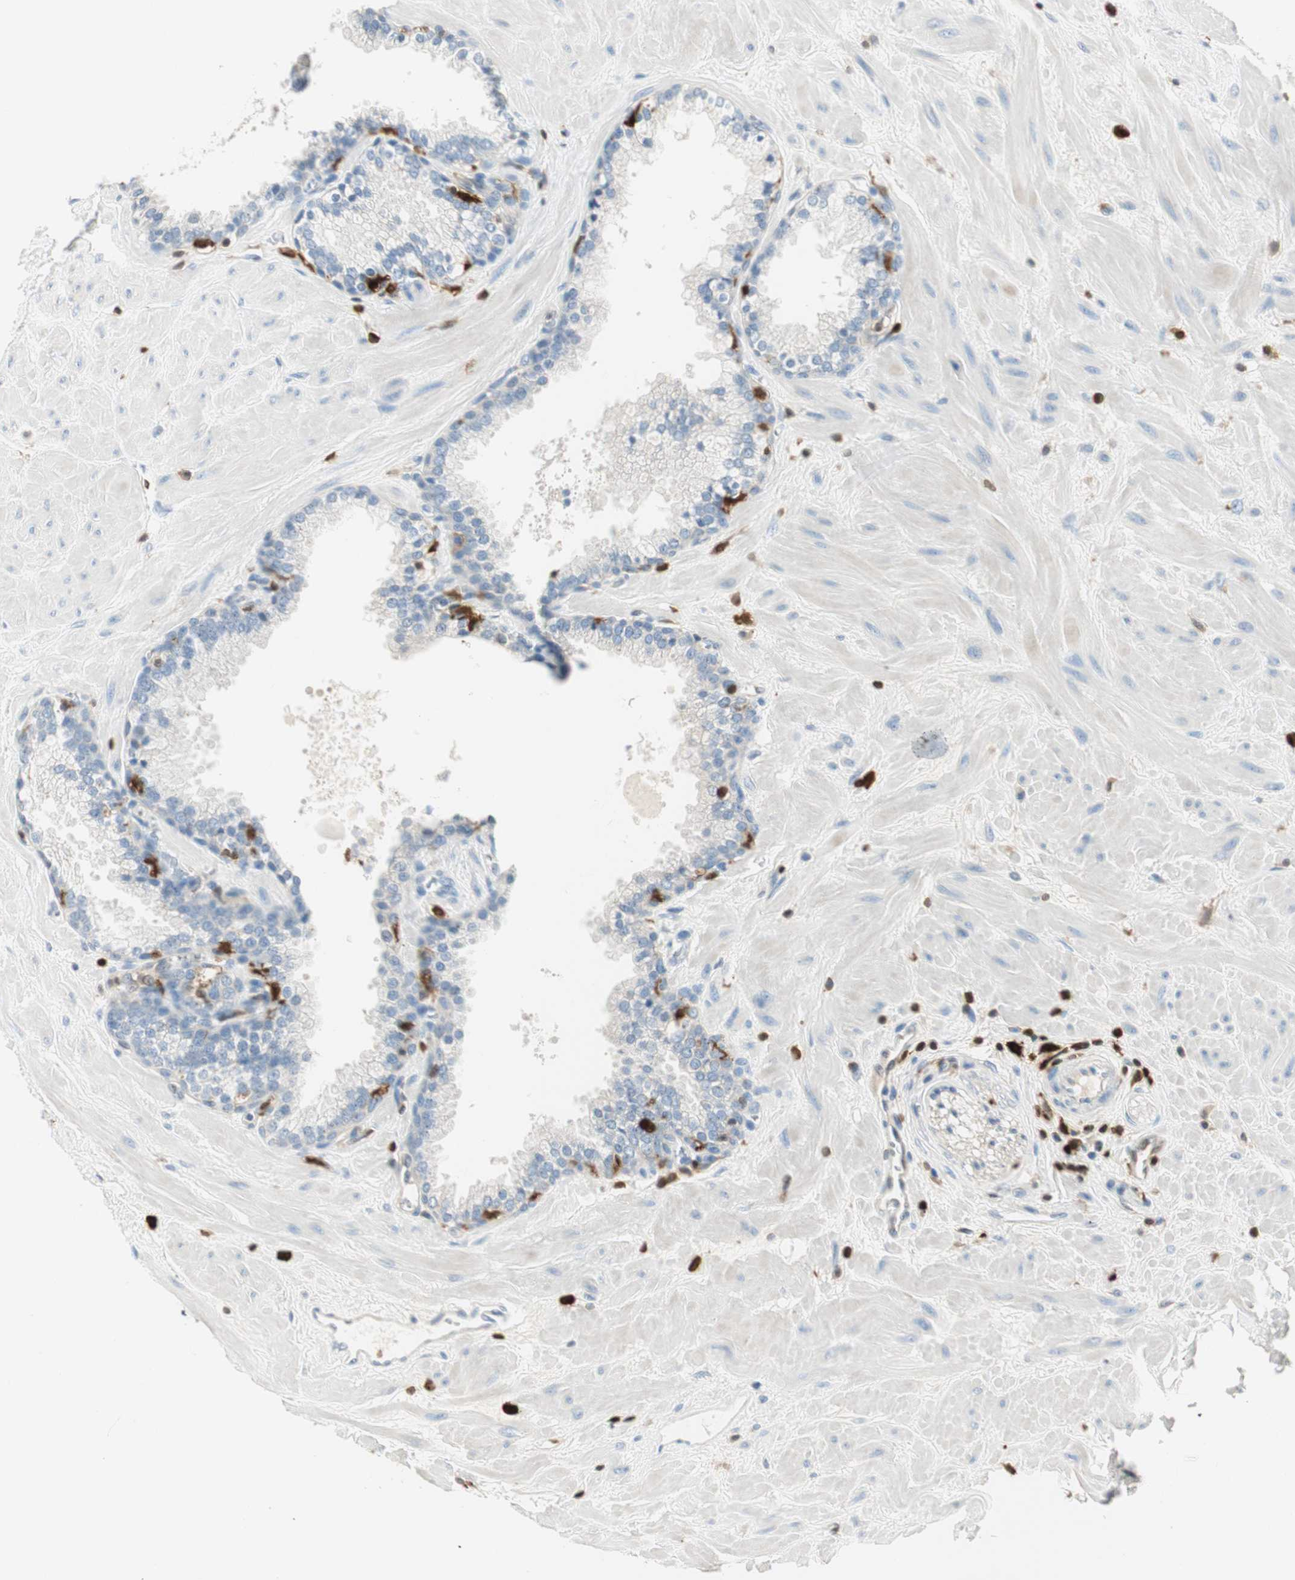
{"staining": {"intensity": "negative", "quantity": "none", "location": "none"}, "tissue": "prostate", "cell_type": "Glandular cells", "image_type": "normal", "snomed": [{"axis": "morphology", "description": "Normal tissue, NOS"}, {"axis": "topography", "description": "Prostate"}], "caption": "This photomicrograph is of normal prostate stained with immunohistochemistry (IHC) to label a protein in brown with the nuclei are counter-stained blue. There is no staining in glandular cells.", "gene": "COTL1", "patient": {"sex": "male", "age": 51}}